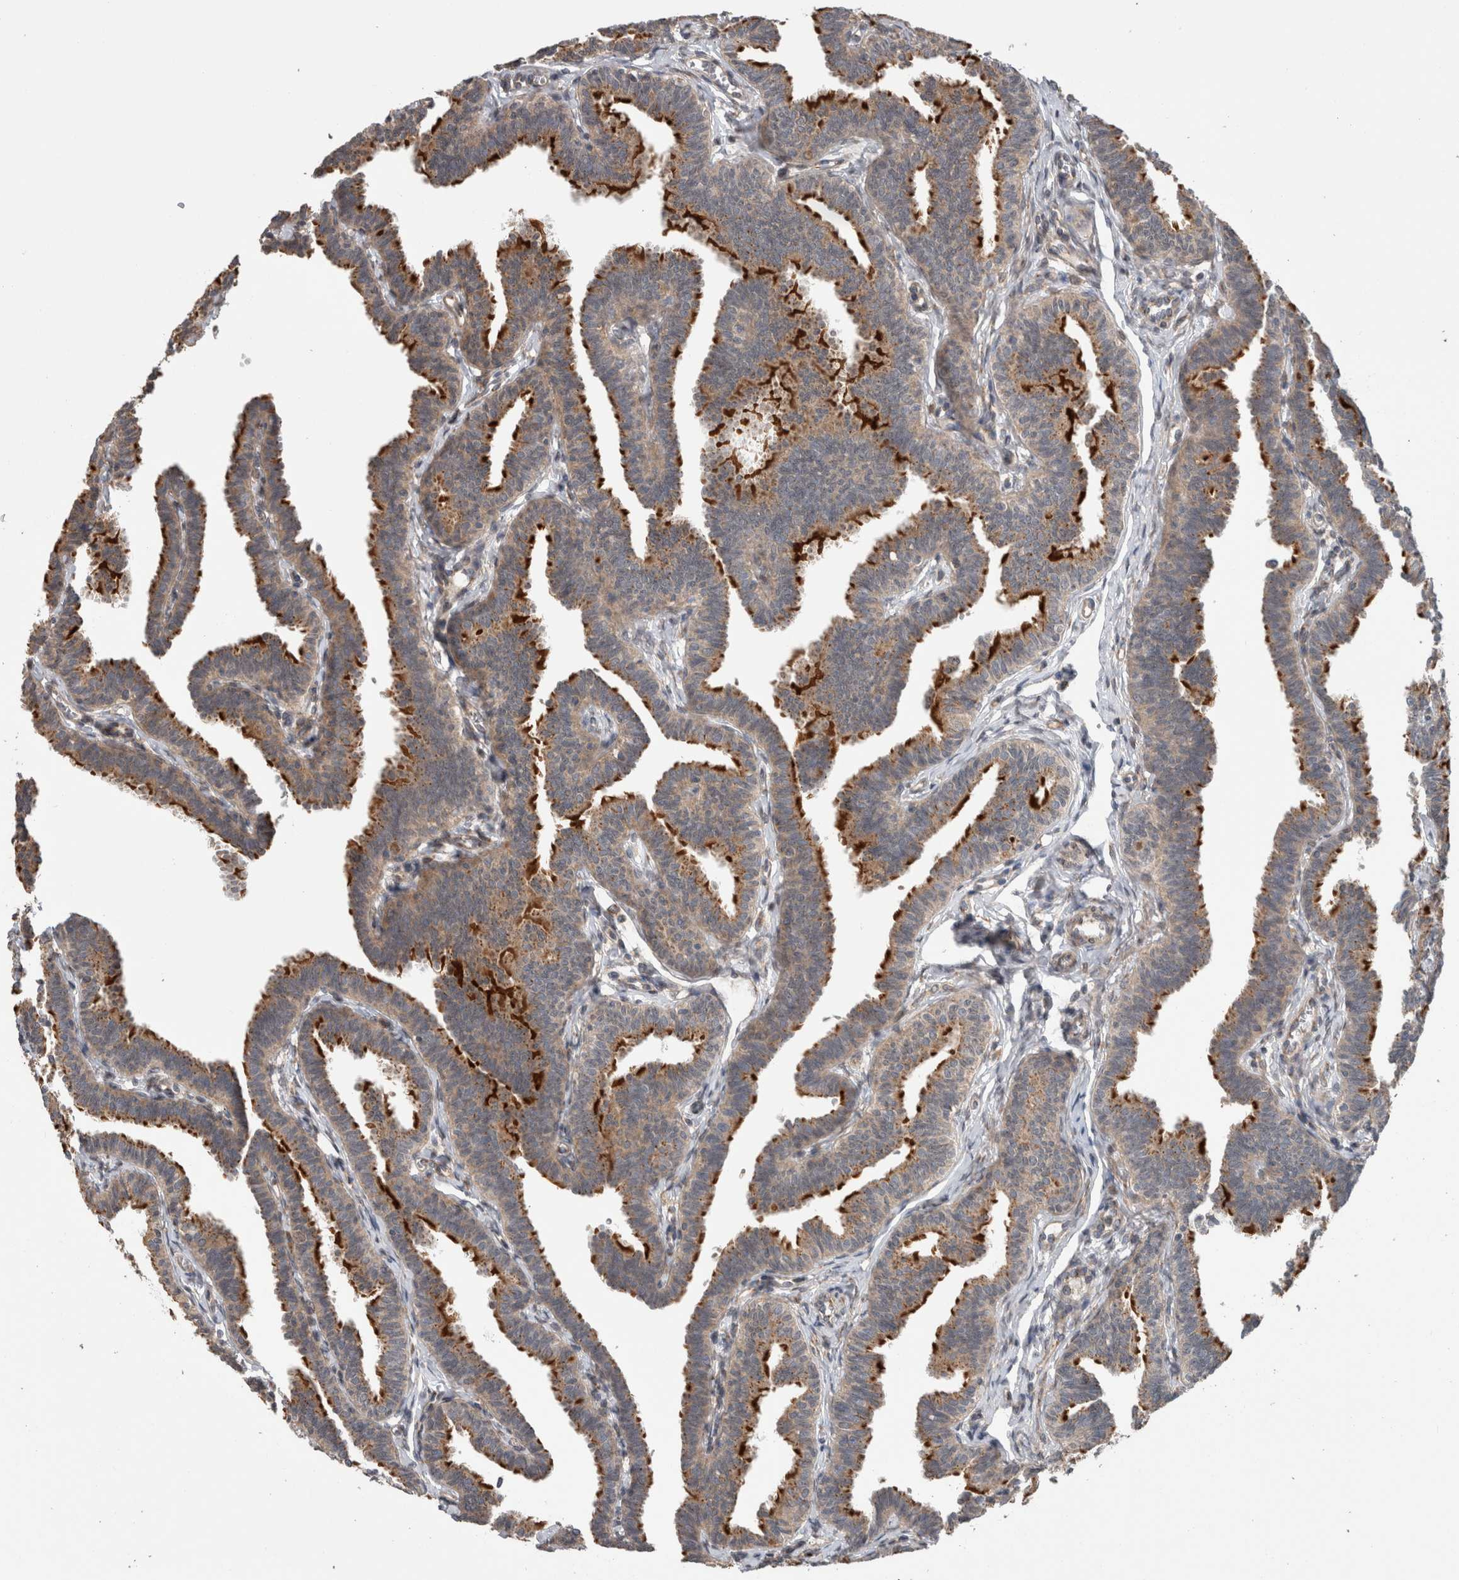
{"staining": {"intensity": "strong", "quantity": ">75%", "location": "cytoplasmic/membranous"}, "tissue": "fallopian tube", "cell_type": "Glandular cells", "image_type": "normal", "snomed": [{"axis": "morphology", "description": "Normal tissue, NOS"}, {"axis": "topography", "description": "Fallopian tube"}, {"axis": "topography", "description": "Ovary"}], "caption": "A brown stain highlights strong cytoplasmic/membranous staining of a protein in glandular cells of benign fallopian tube. (brown staining indicates protein expression, while blue staining denotes nuclei).", "gene": "TRIM5", "patient": {"sex": "female", "age": 23}}